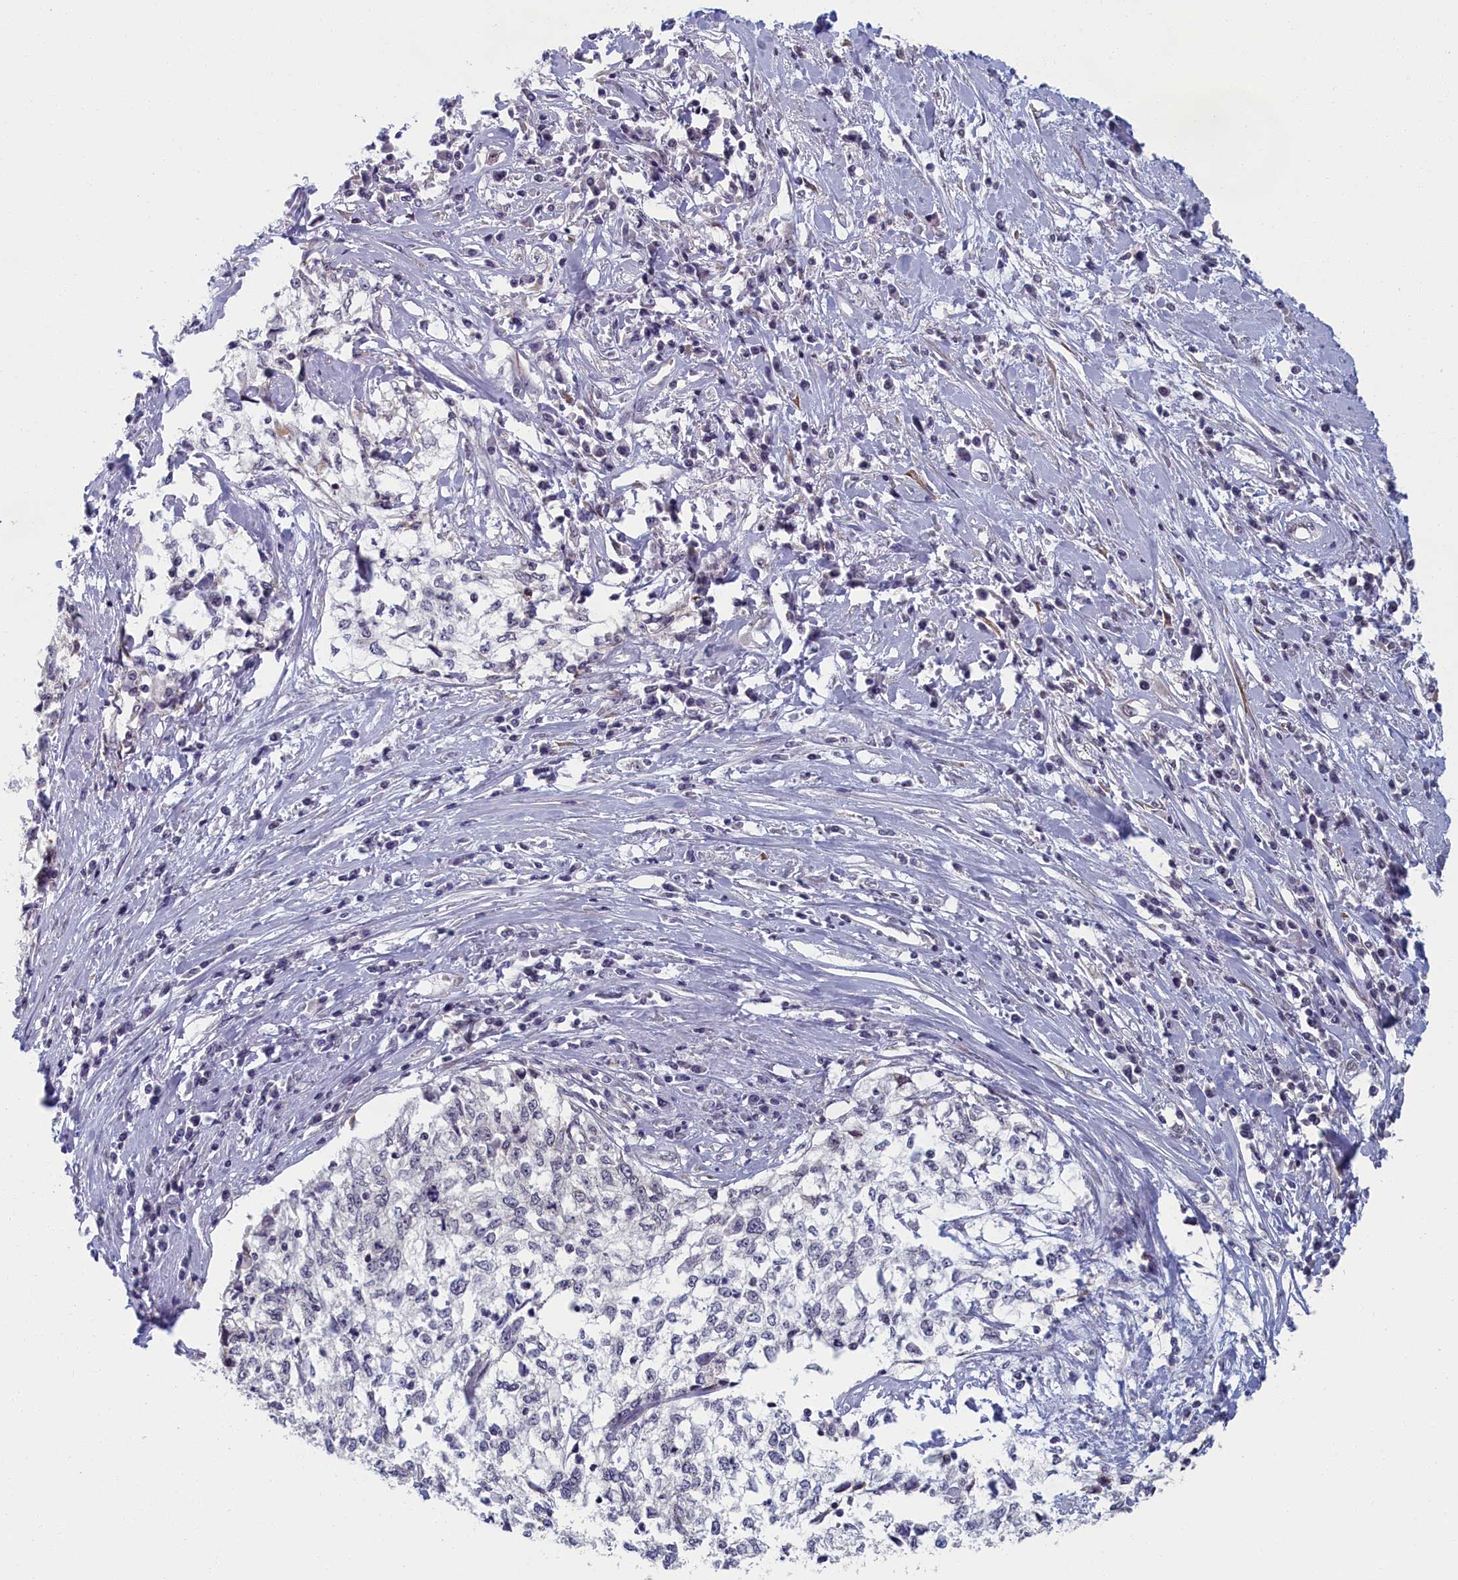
{"staining": {"intensity": "negative", "quantity": "none", "location": "none"}, "tissue": "cervical cancer", "cell_type": "Tumor cells", "image_type": "cancer", "snomed": [{"axis": "morphology", "description": "Squamous cell carcinoma, NOS"}, {"axis": "topography", "description": "Cervix"}], "caption": "Micrograph shows no protein positivity in tumor cells of cervical cancer (squamous cell carcinoma) tissue. (Stains: DAB immunohistochemistry with hematoxylin counter stain, Microscopy: brightfield microscopy at high magnification).", "gene": "DNAJC17", "patient": {"sex": "female", "age": 57}}